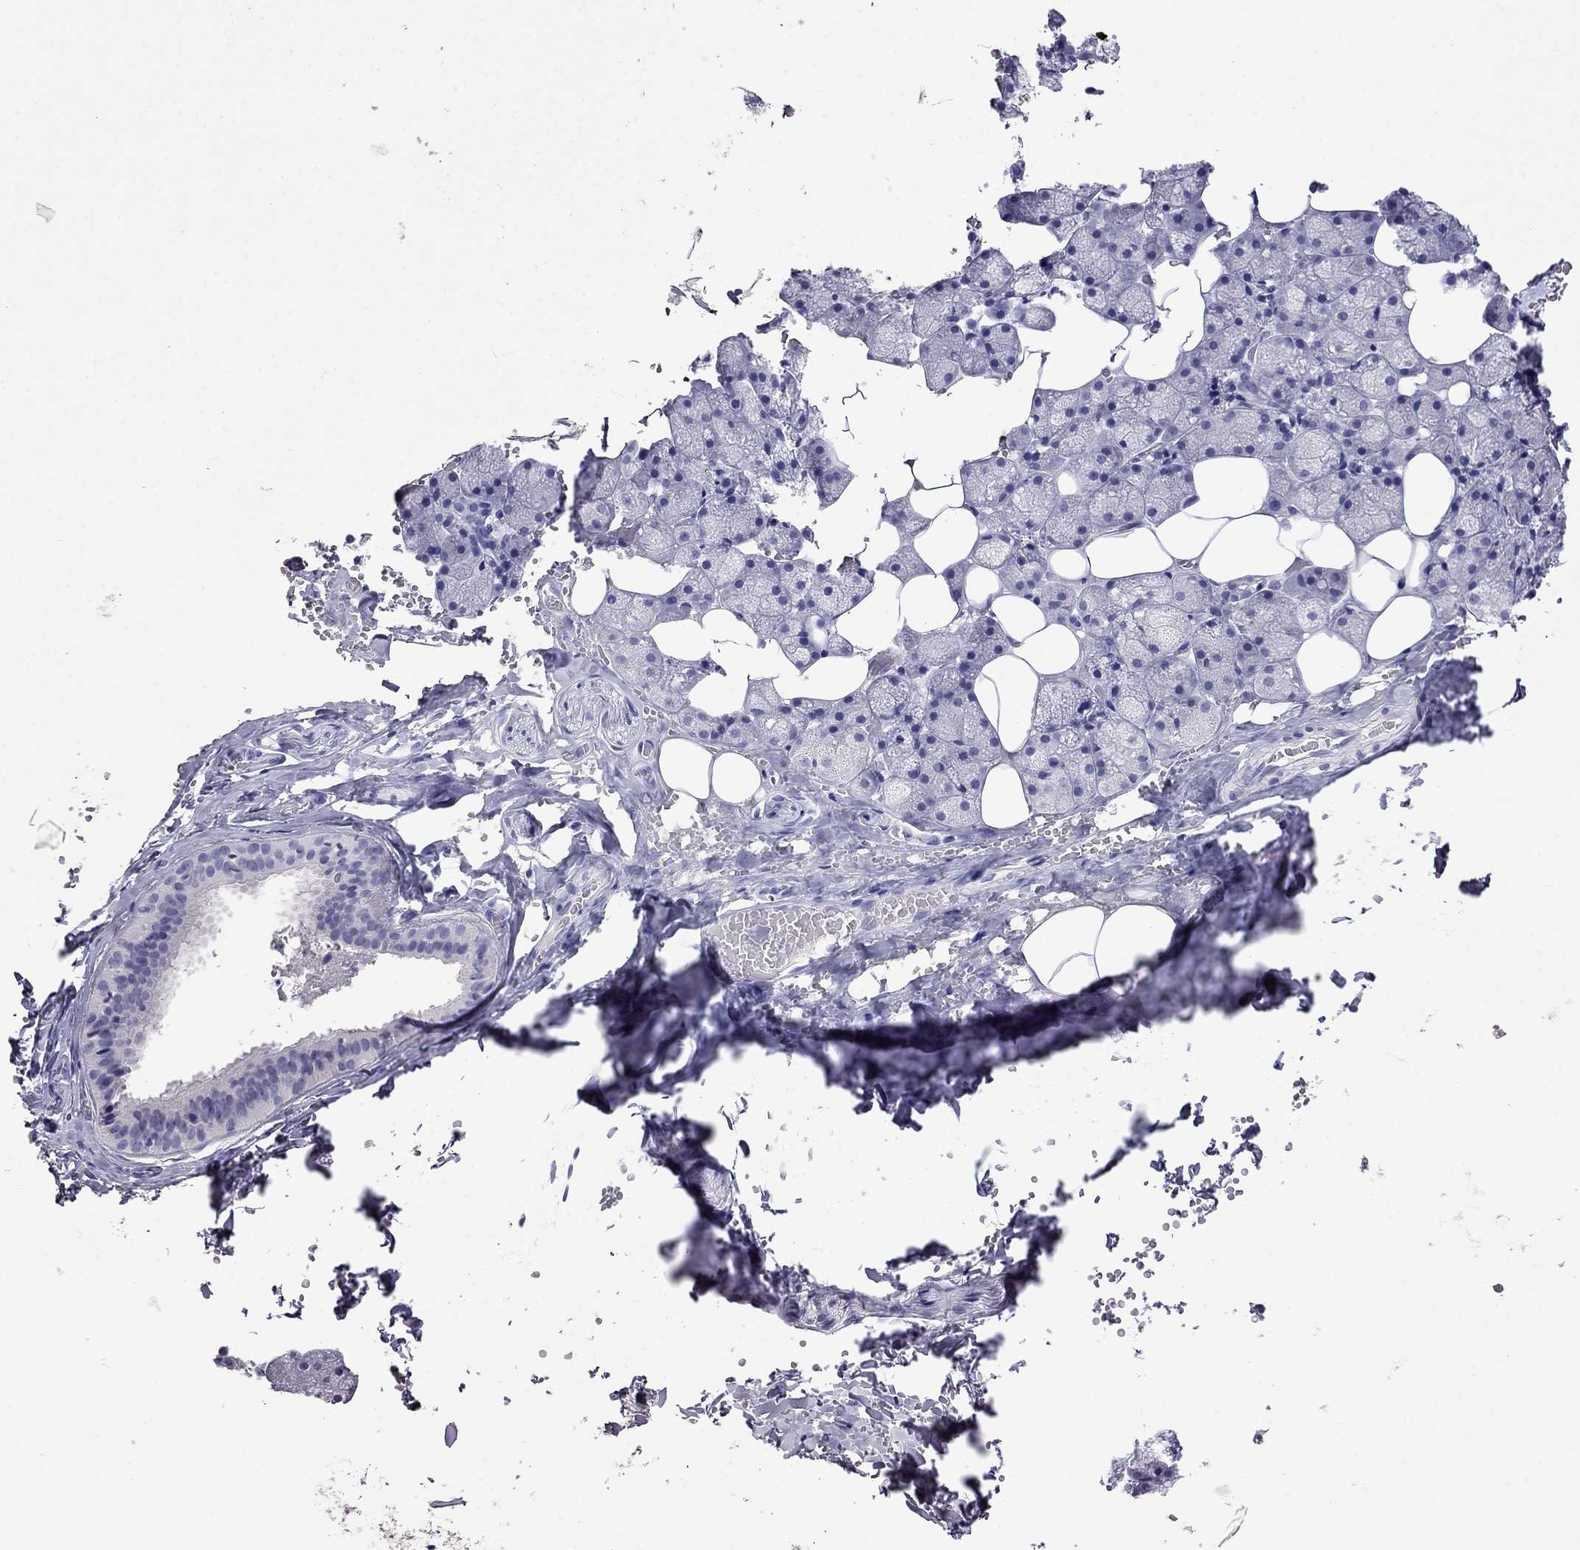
{"staining": {"intensity": "negative", "quantity": "none", "location": "none"}, "tissue": "salivary gland", "cell_type": "Glandular cells", "image_type": "normal", "snomed": [{"axis": "morphology", "description": "Normal tissue, NOS"}, {"axis": "topography", "description": "Salivary gland"}], "caption": "This image is of benign salivary gland stained with immunohistochemistry (IHC) to label a protein in brown with the nuclei are counter-stained blue. There is no positivity in glandular cells.", "gene": "MYO15A", "patient": {"sex": "male", "age": 38}}